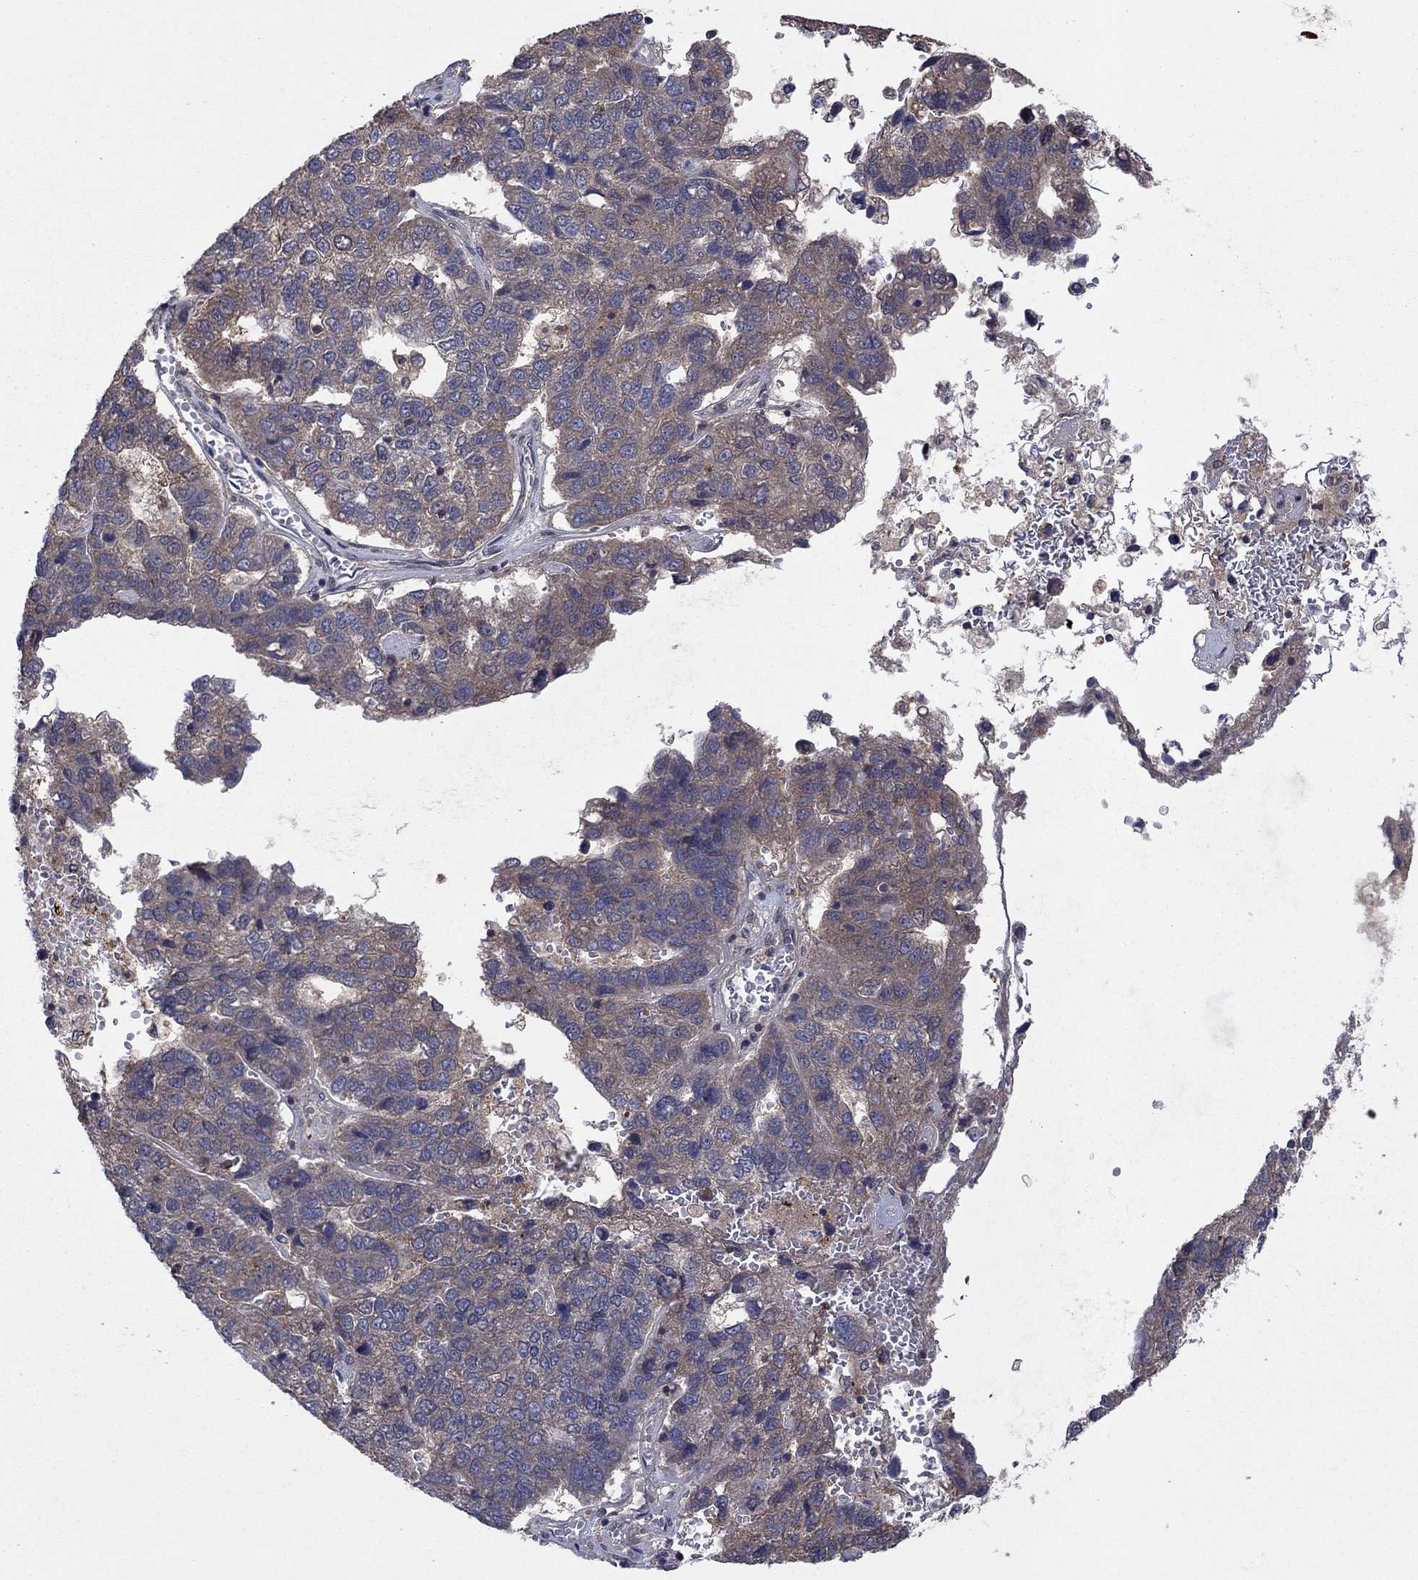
{"staining": {"intensity": "weak", "quantity": "<25%", "location": "cytoplasmic/membranous"}, "tissue": "pancreatic cancer", "cell_type": "Tumor cells", "image_type": "cancer", "snomed": [{"axis": "morphology", "description": "Adenocarcinoma, NOS"}, {"axis": "topography", "description": "Pancreas"}], "caption": "Pancreatic cancer (adenocarcinoma) was stained to show a protein in brown. There is no significant staining in tumor cells.", "gene": "IAH1", "patient": {"sex": "female", "age": 61}}